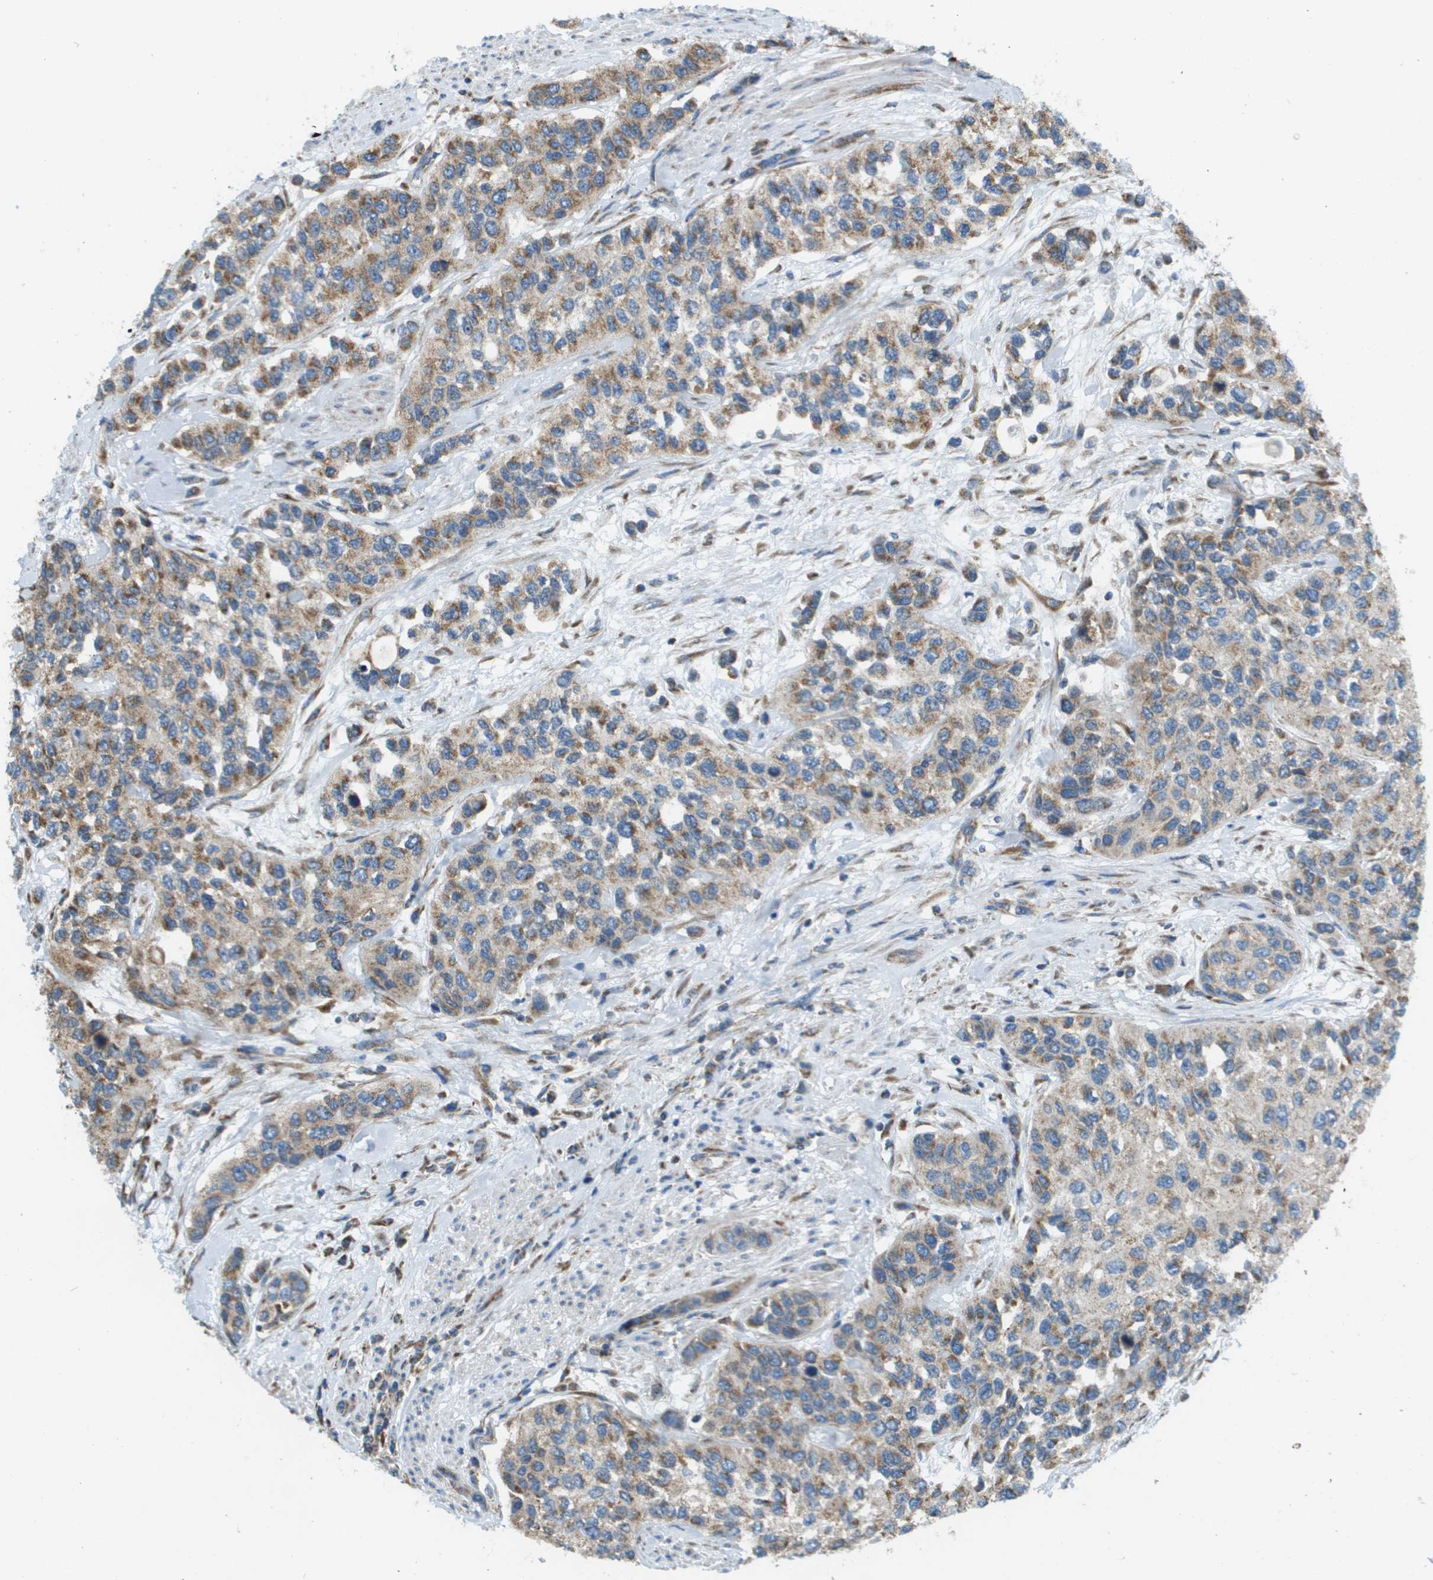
{"staining": {"intensity": "moderate", "quantity": ">75%", "location": "cytoplasmic/membranous"}, "tissue": "urothelial cancer", "cell_type": "Tumor cells", "image_type": "cancer", "snomed": [{"axis": "morphology", "description": "Urothelial carcinoma, High grade"}, {"axis": "topography", "description": "Urinary bladder"}], "caption": "DAB immunohistochemical staining of high-grade urothelial carcinoma exhibits moderate cytoplasmic/membranous protein expression in approximately >75% of tumor cells. (brown staining indicates protein expression, while blue staining denotes nuclei).", "gene": "TAOK3", "patient": {"sex": "female", "age": 56}}